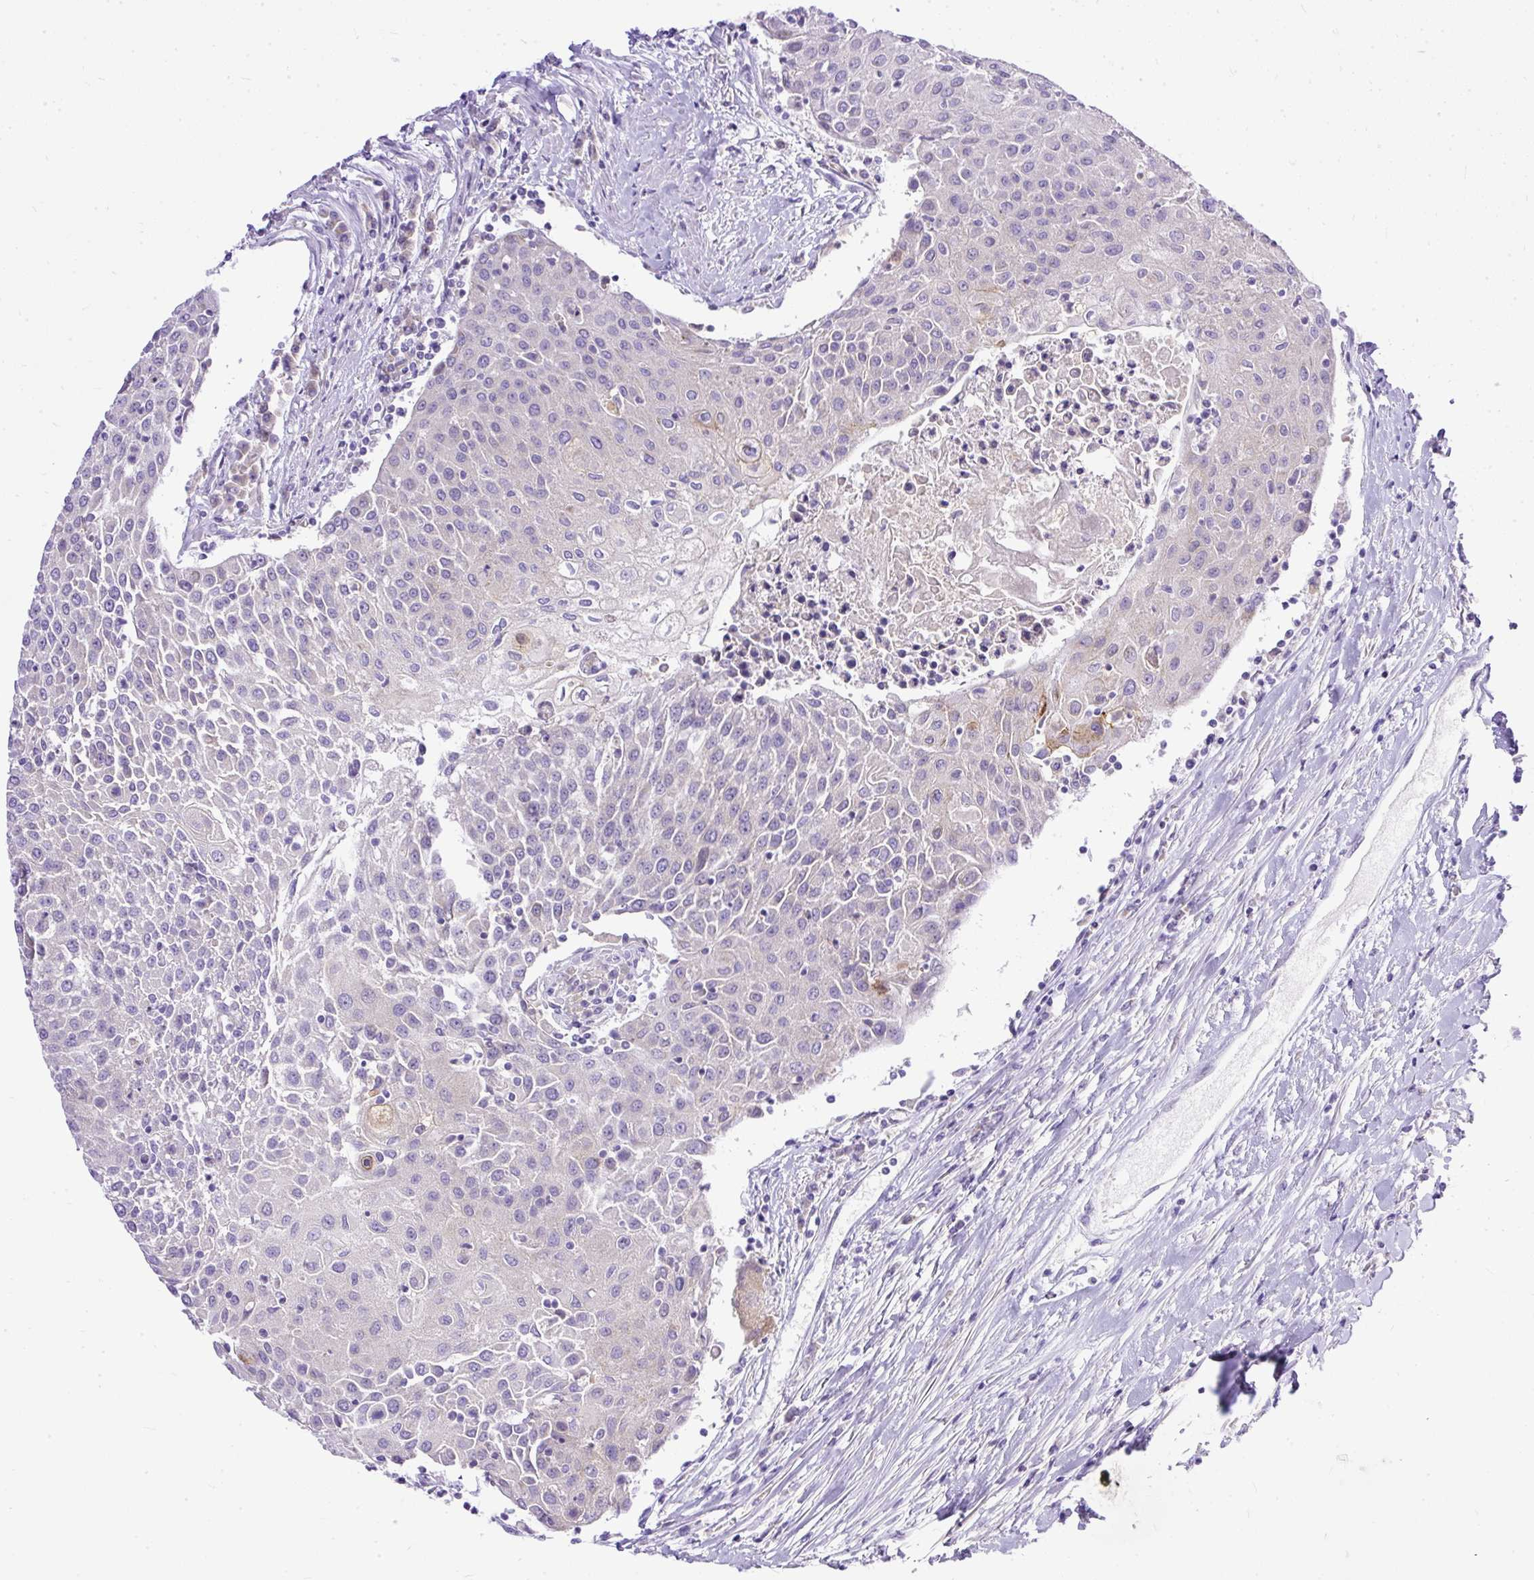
{"staining": {"intensity": "weak", "quantity": "<25%", "location": "cytoplasmic/membranous"}, "tissue": "urothelial cancer", "cell_type": "Tumor cells", "image_type": "cancer", "snomed": [{"axis": "morphology", "description": "Urothelial carcinoma, High grade"}, {"axis": "topography", "description": "Urinary bladder"}], "caption": "A high-resolution photomicrograph shows immunohistochemistry (IHC) staining of urothelial cancer, which displays no significant staining in tumor cells. (DAB (3,3'-diaminobenzidine) immunohistochemistry (IHC) visualized using brightfield microscopy, high magnification).", "gene": "AMFR", "patient": {"sex": "female", "age": 85}}